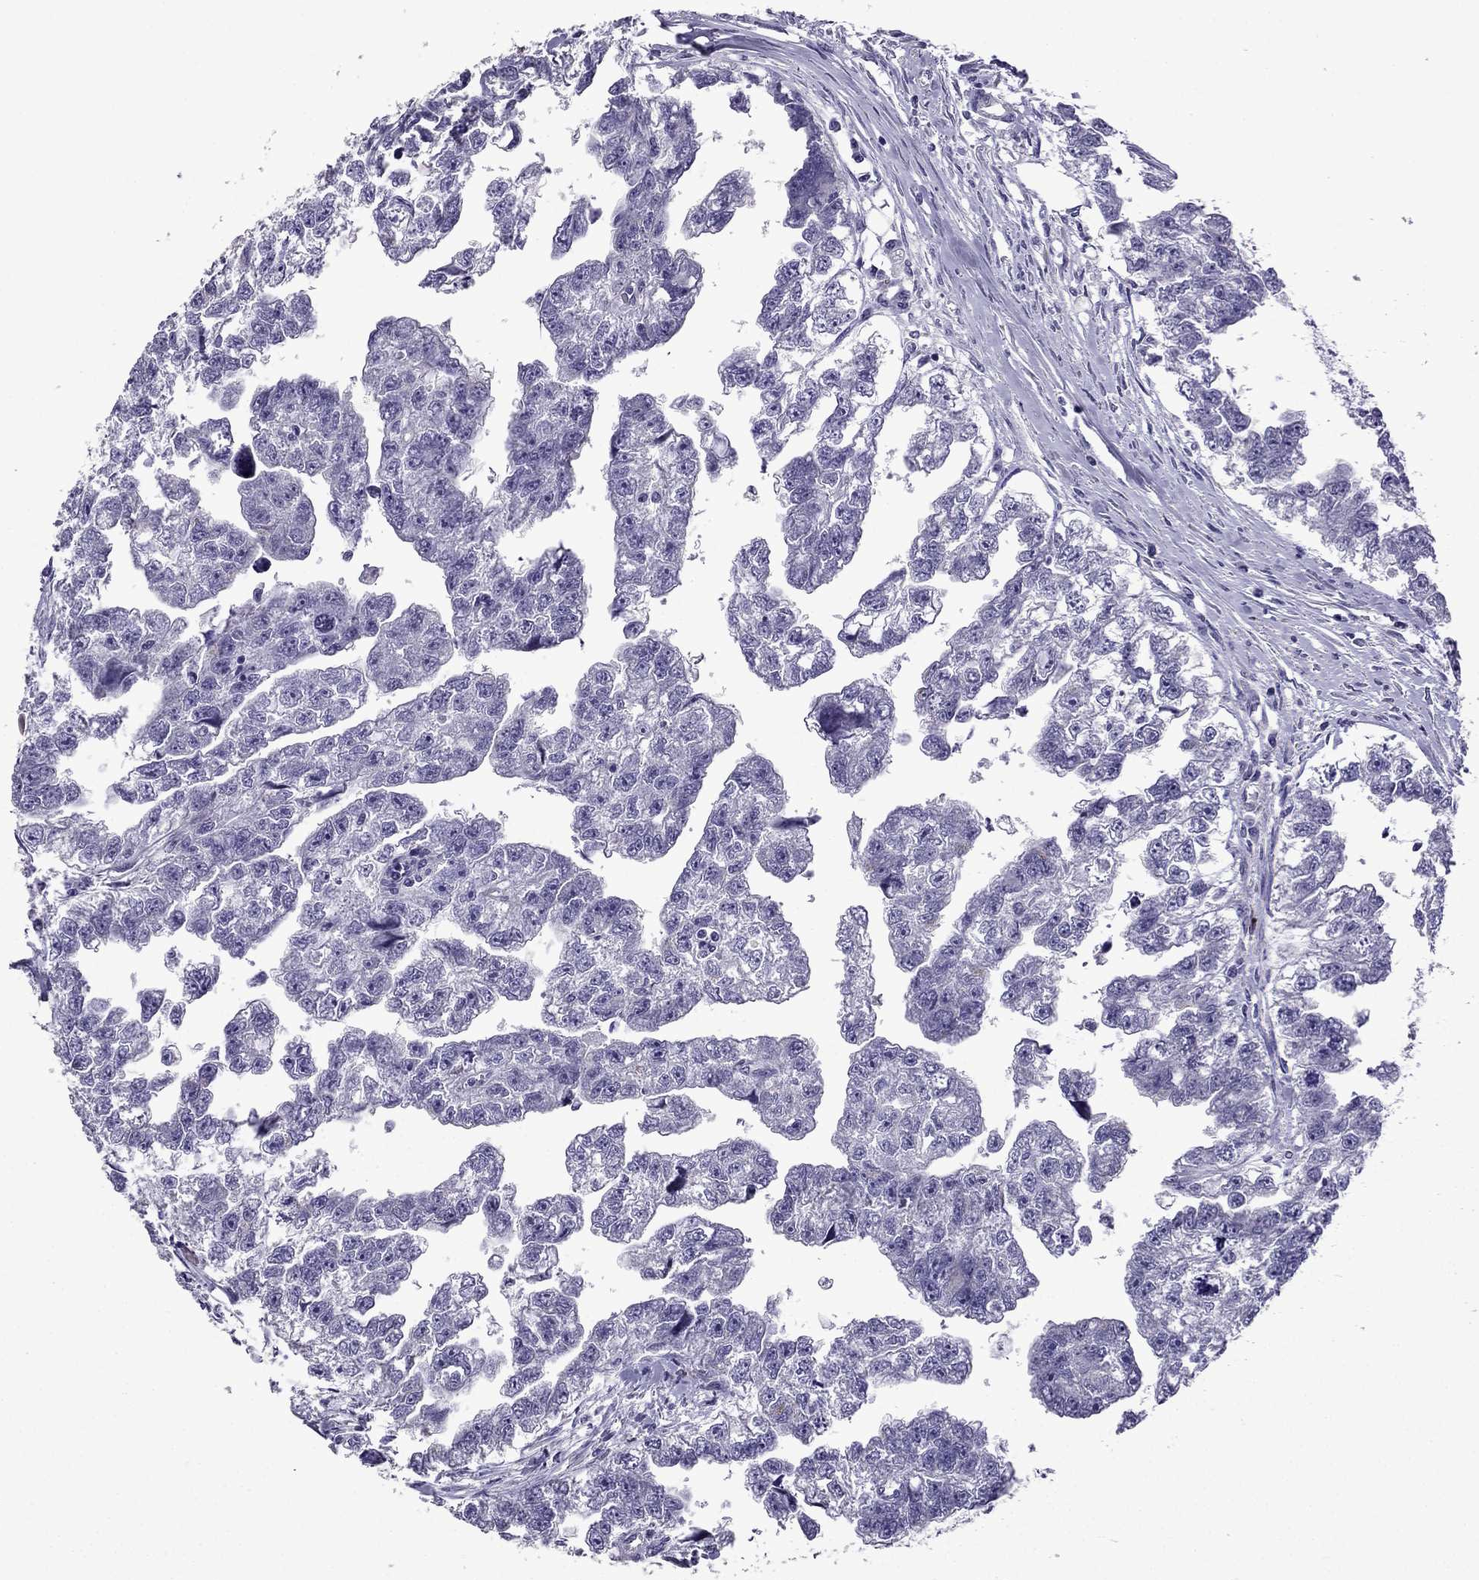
{"staining": {"intensity": "negative", "quantity": "none", "location": "none"}, "tissue": "testis cancer", "cell_type": "Tumor cells", "image_type": "cancer", "snomed": [{"axis": "morphology", "description": "Carcinoma, Embryonal, NOS"}, {"axis": "morphology", "description": "Teratoma, malignant, NOS"}, {"axis": "topography", "description": "Testis"}], "caption": "Histopathology image shows no significant protein positivity in tumor cells of testis cancer (embryonal carcinoma).", "gene": "TTN", "patient": {"sex": "male", "age": 44}}